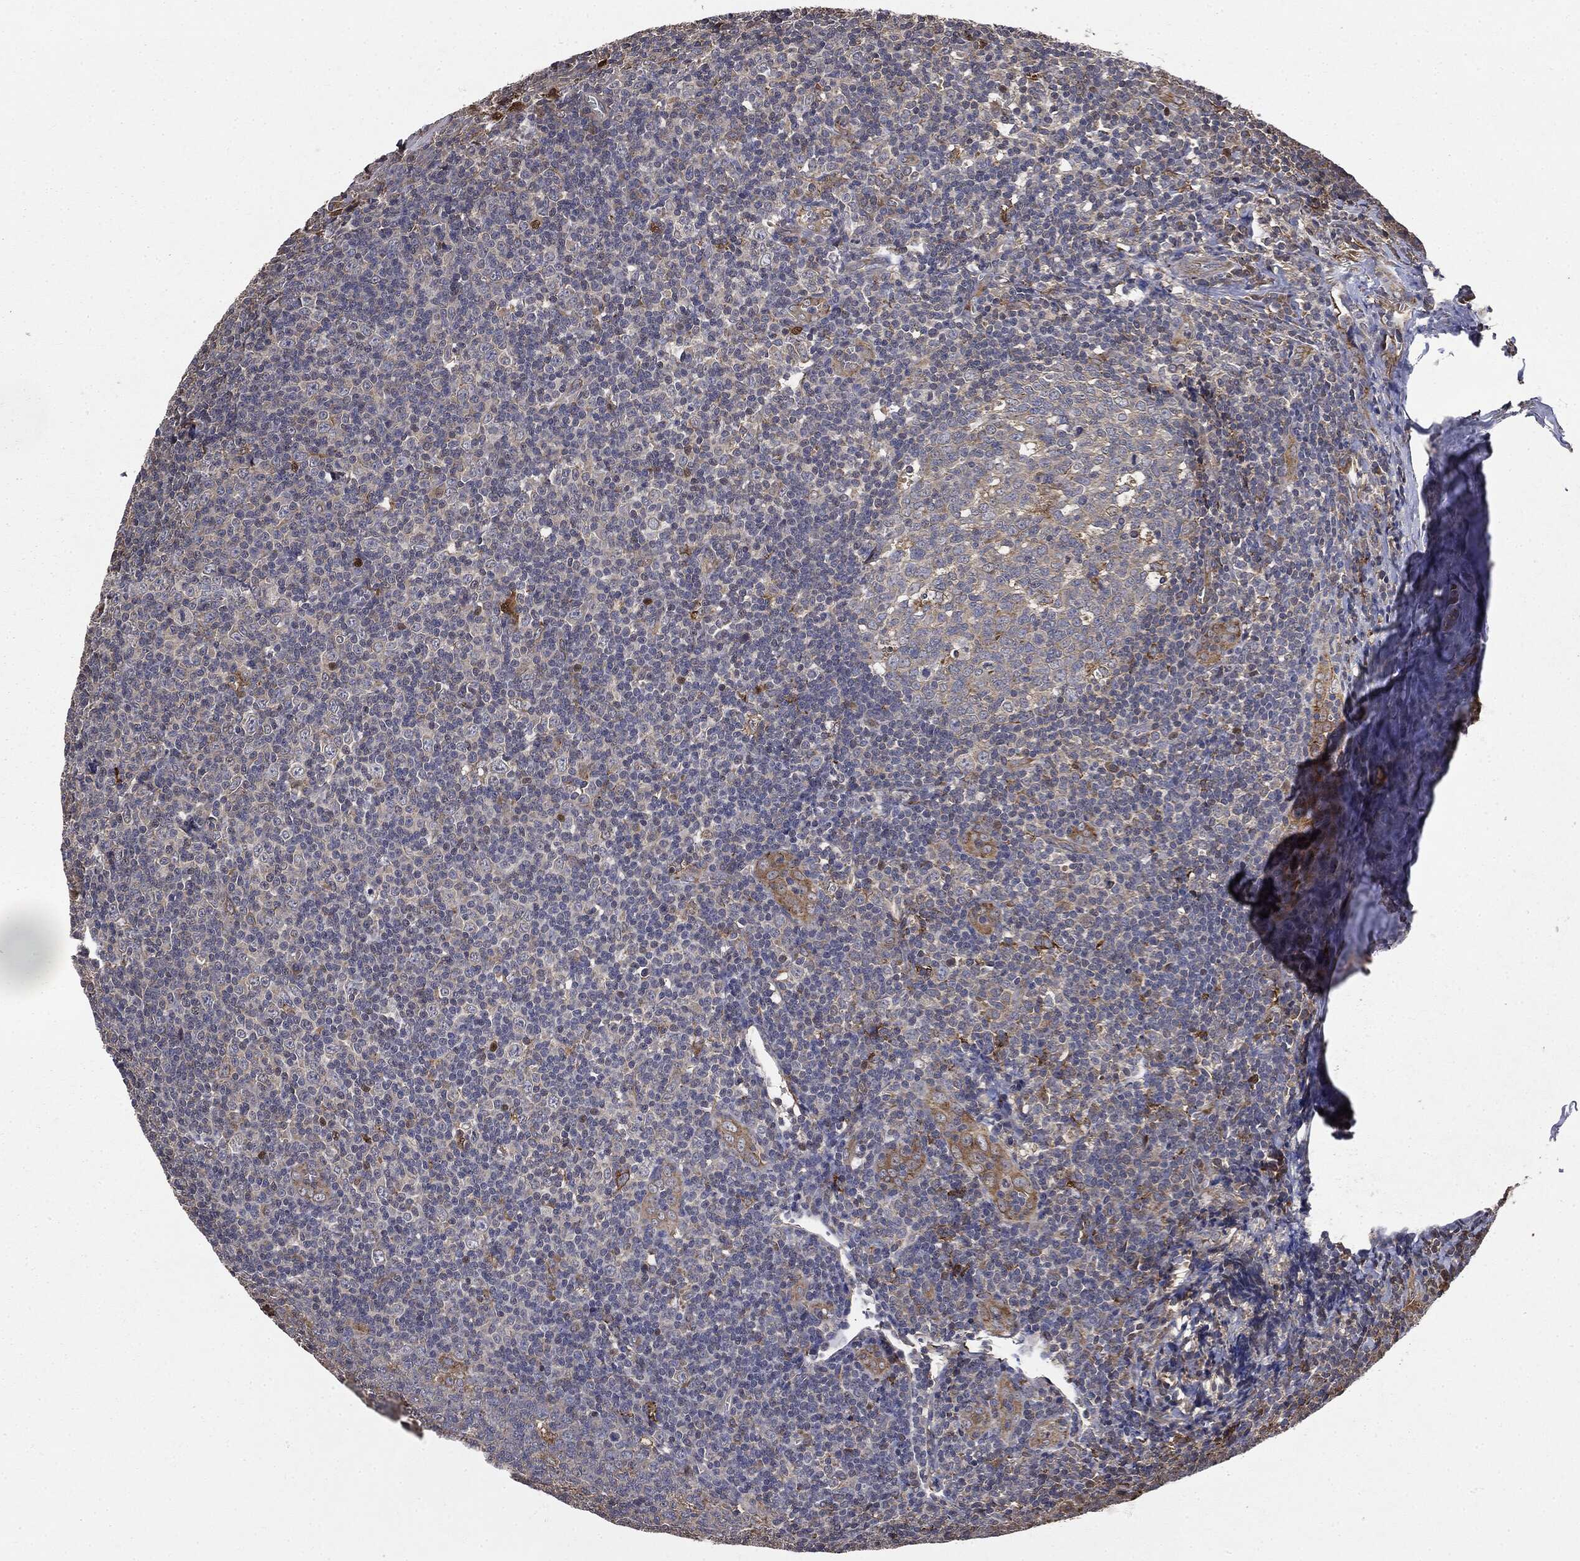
{"staining": {"intensity": "weak", "quantity": "<25%", "location": "cytoplasmic/membranous"}, "tissue": "tonsil", "cell_type": "Germinal center cells", "image_type": "normal", "snomed": [{"axis": "morphology", "description": "Normal tissue, NOS"}, {"axis": "topography", "description": "Tonsil"}], "caption": "Normal tonsil was stained to show a protein in brown. There is no significant positivity in germinal center cells. (Stains: DAB immunohistochemistry (IHC) with hematoxylin counter stain, Microscopy: brightfield microscopy at high magnification).", "gene": "PLOD3", "patient": {"sex": "male", "age": 20}}